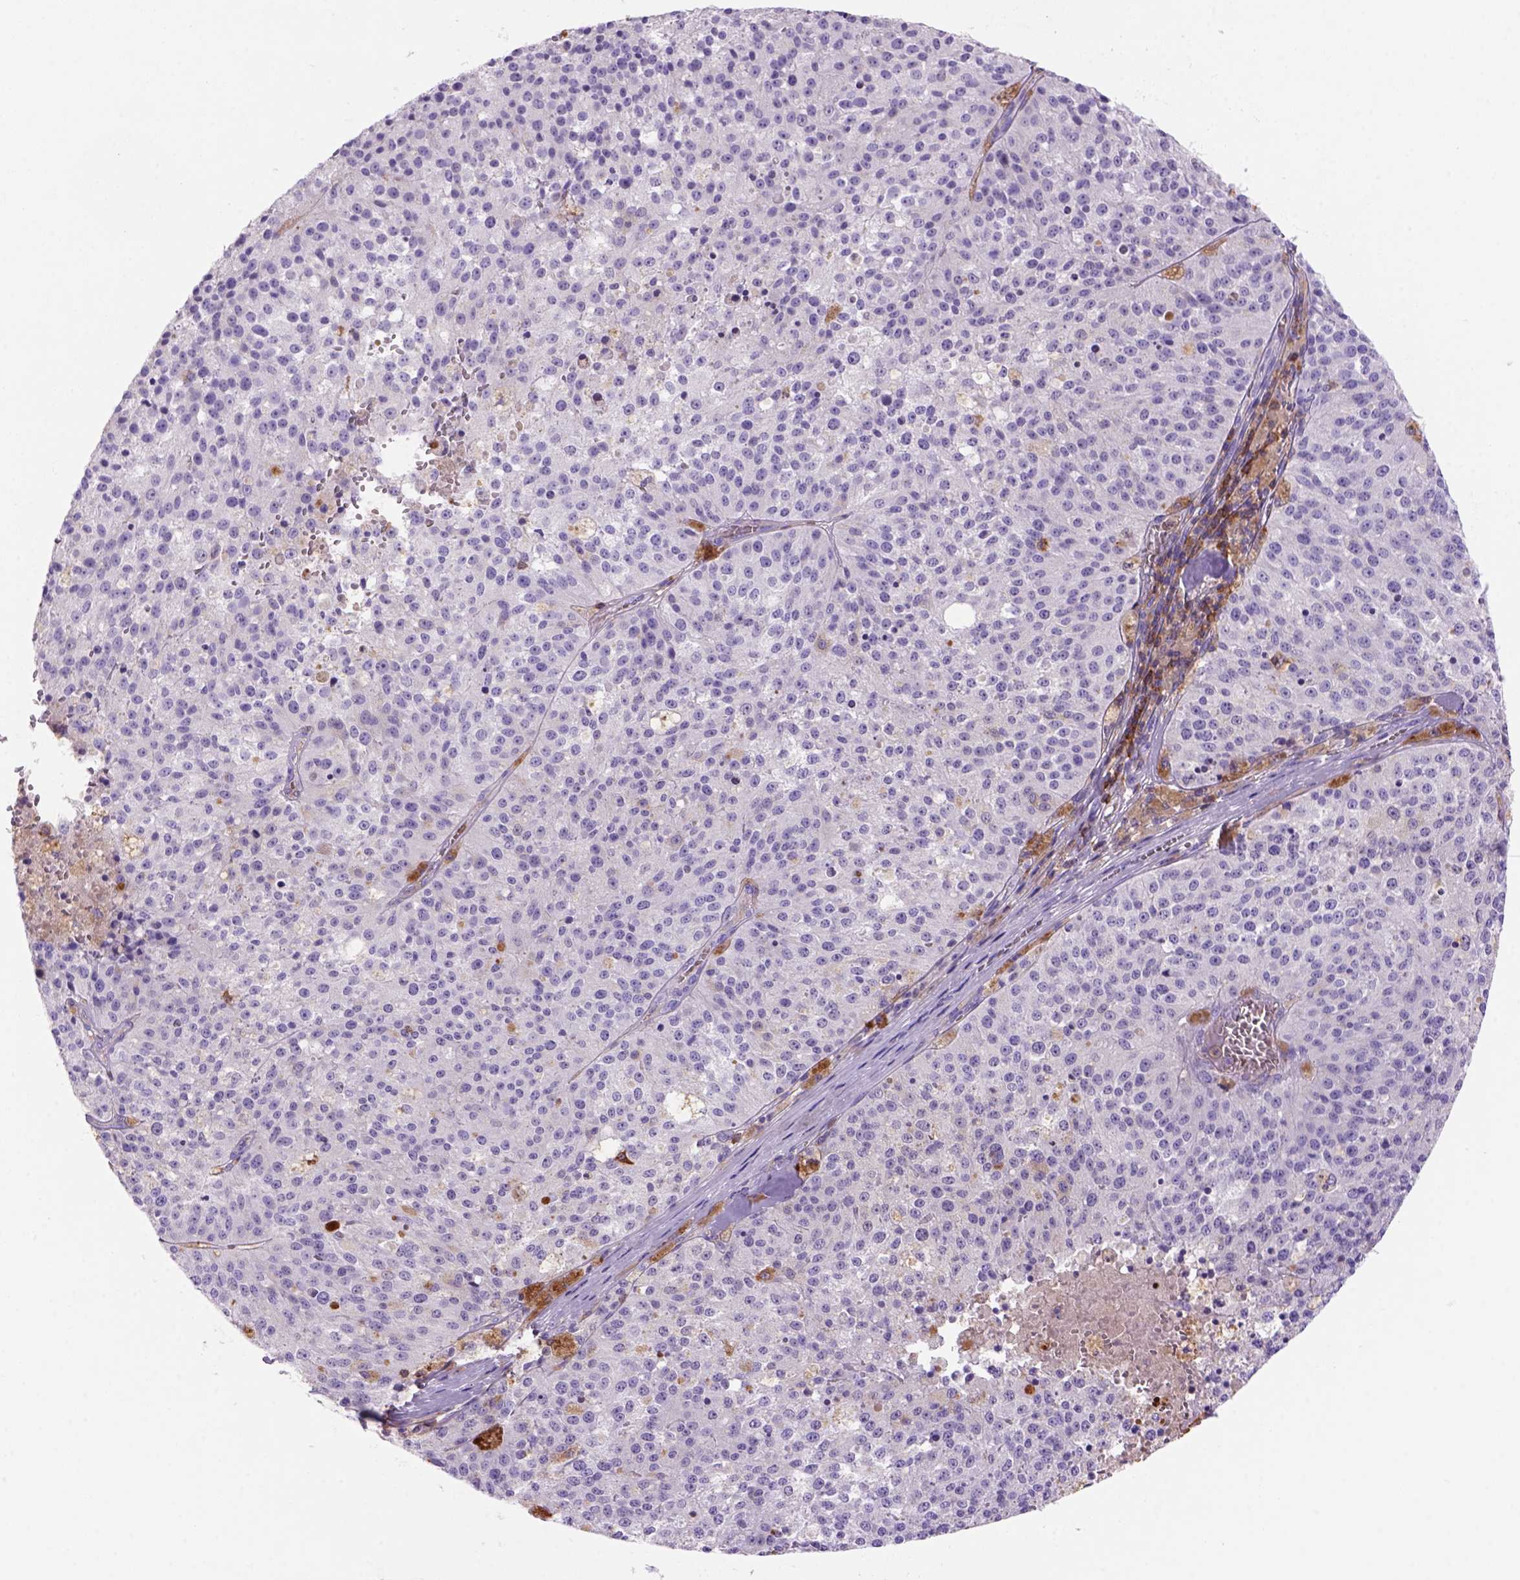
{"staining": {"intensity": "negative", "quantity": "none", "location": "none"}, "tissue": "melanoma", "cell_type": "Tumor cells", "image_type": "cancer", "snomed": [{"axis": "morphology", "description": "Malignant melanoma, Metastatic site"}, {"axis": "topography", "description": "Lymph node"}], "caption": "High magnification brightfield microscopy of malignant melanoma (metastatic site) stained with DAB (3,3'-diaminobenzidine) (brown) and counterstained with hematoxylin (blue): tumor cells show no significant staining.", "gene": "INPP5D", "patient": {"sex": "female", "age": 64}}